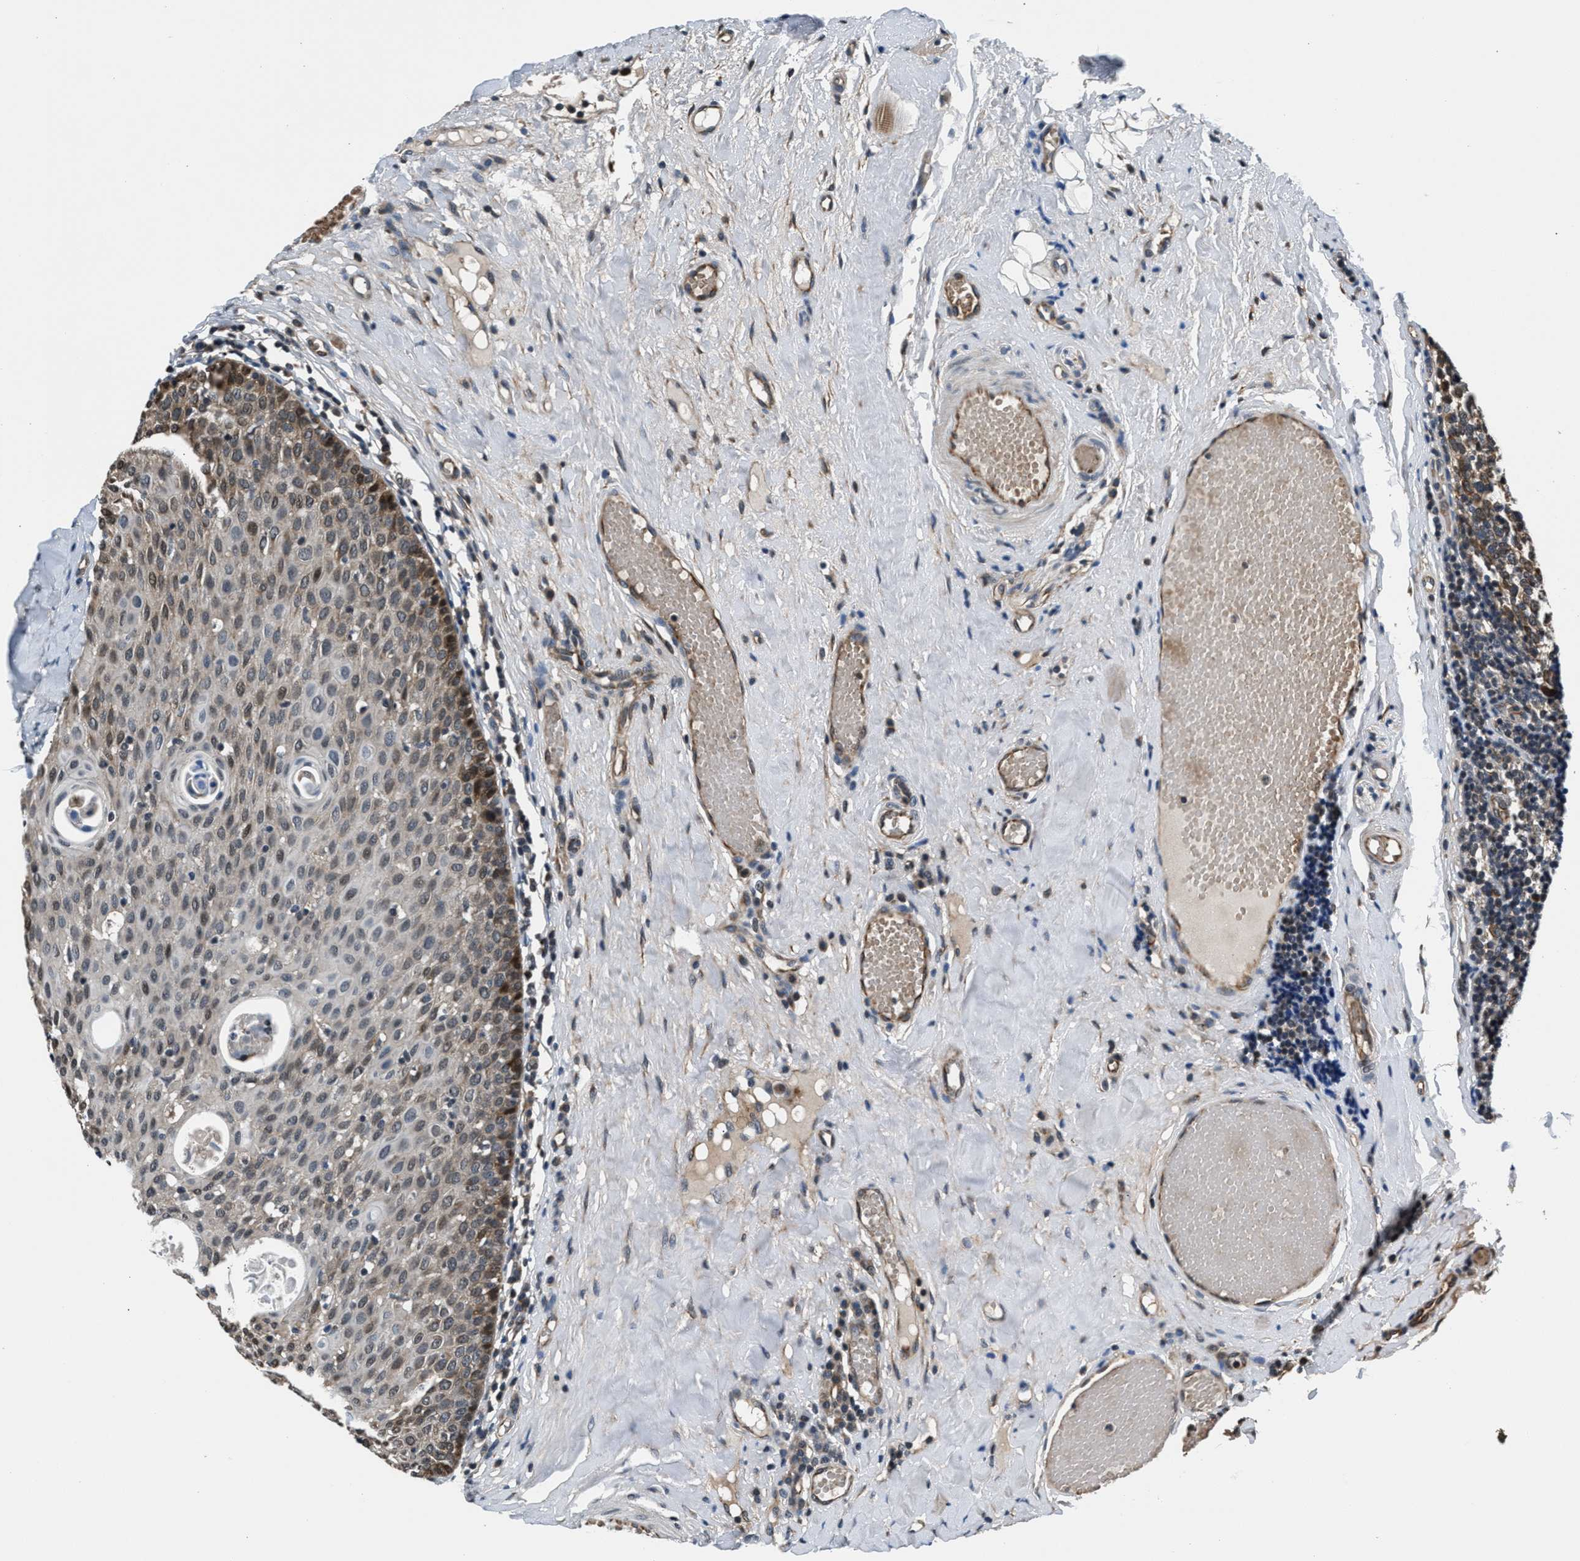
{"staining": {"intensity": "moderate", "quantity": ">75%", "location": "cytoplasmic/membranous"}, "tissue": "tonsil", "cell_type": "Germinal center cells", "image_type": "normal", "snomed": [{"axis": "morphology", "description": "Normal tissue, NOS"}, {"axis": "topography", "description": "Tonsil"}], "caption": "The histopathology image reveals staining of benign tonsil, revealing moderate cytoplasmic/membranous protein staining (brown color) within germinal center cells.", "gene": "RBM33", "patient": {"sex": "female", "age": 19}}